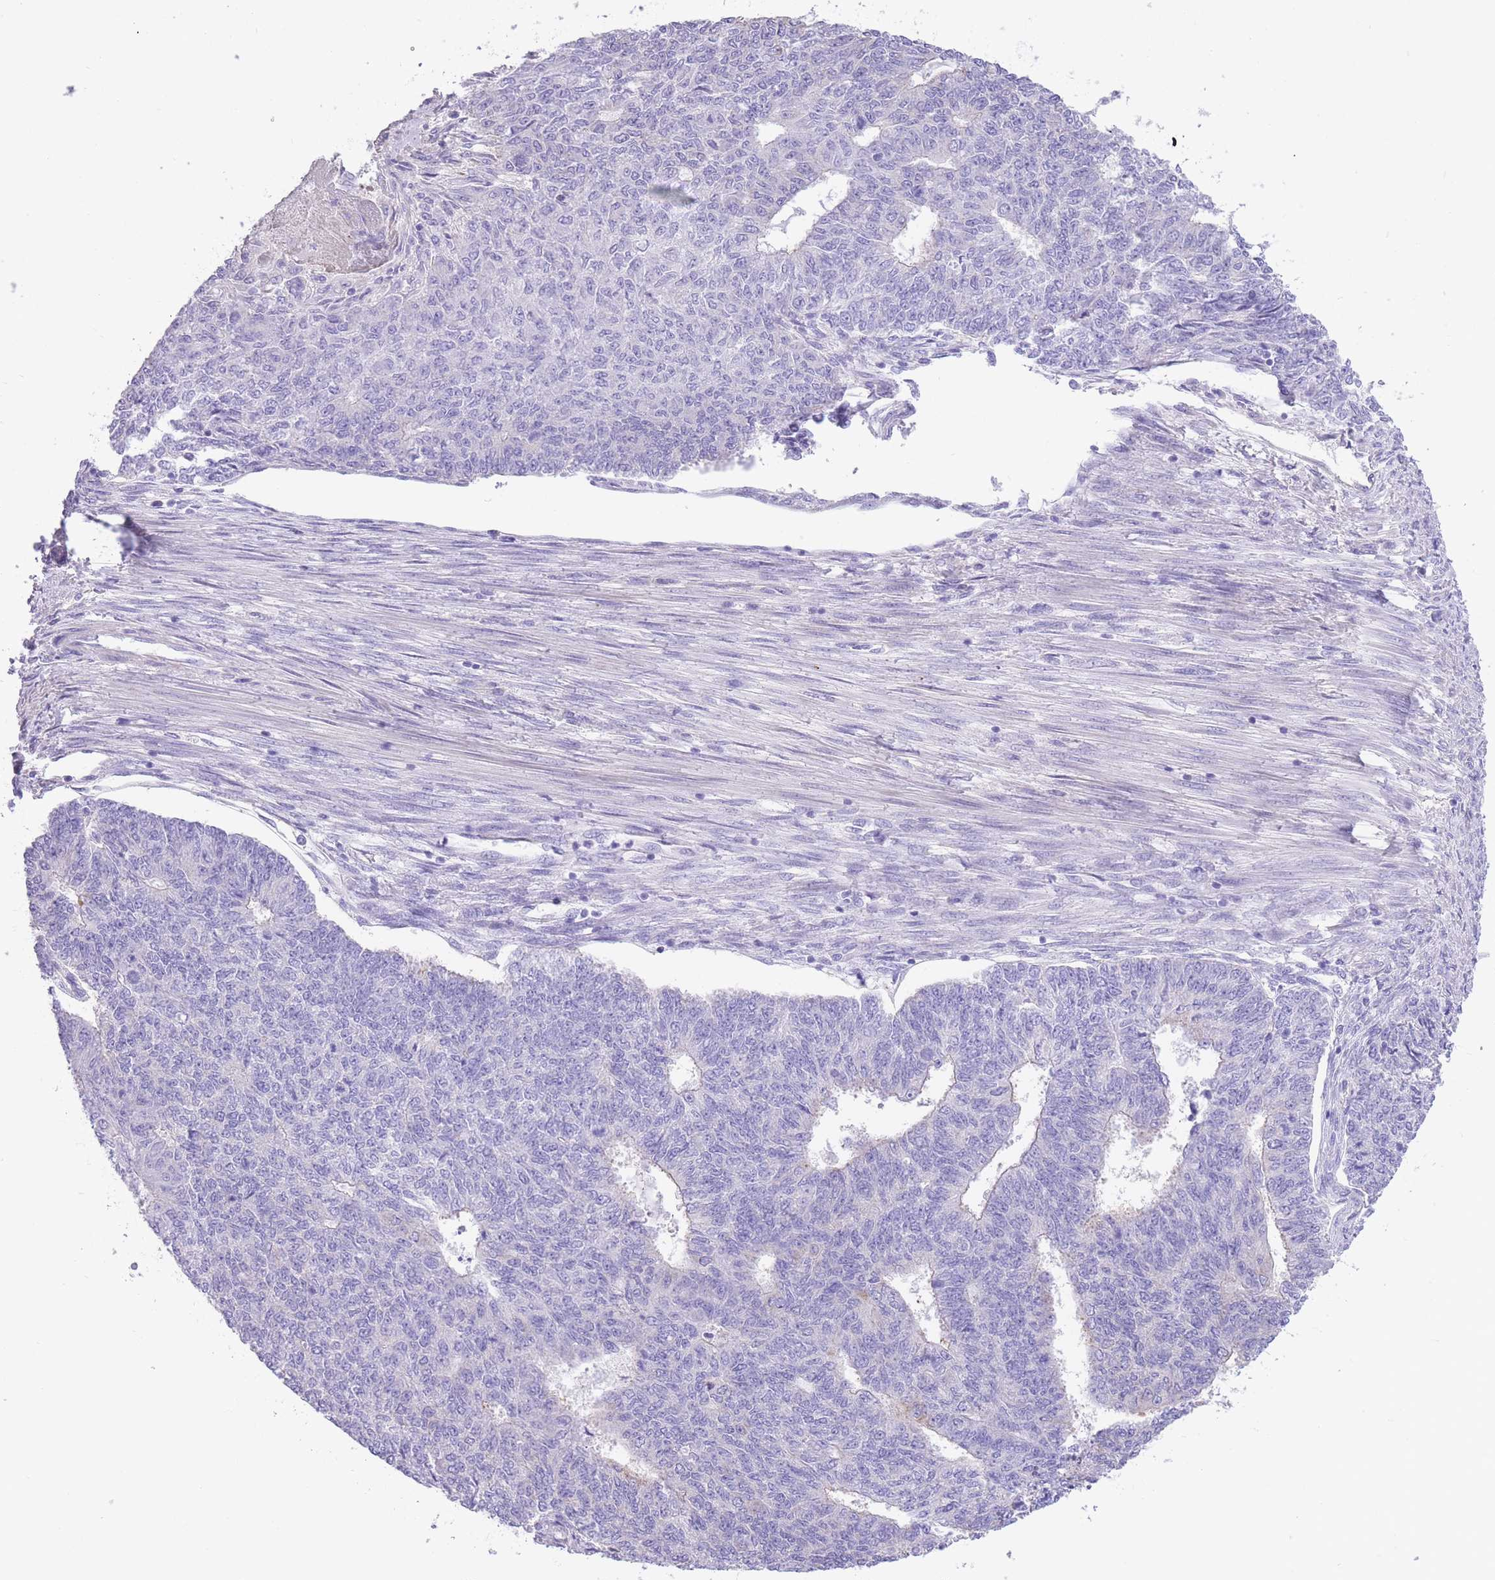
{"staining": {"intensity": "negative", "quantity": "none", "location": "none"}, "tissue": "endometrial cancer", "cell_type": "Tumor cells", "image_type": "cancer", "snomed": [{"axis": "morphology", "description": "Adenocarcinoma, NOS"}, {"axis": "topography", "description": "Endometrium"}], "caption": "A high-resolution histopathology image shows IHC staining of endometrial adenocarcinoma, which exhibits no significant expression in tumor cells. The staining was performed using DAB (3,3'-diaminobenzidine) to visualize the protein expression in brown, while the nuclei were stained in blue with hematoxylin (Magnification: 20x).", "gene": "RHOU", "patient": {"sex": "female", "age": 32}}